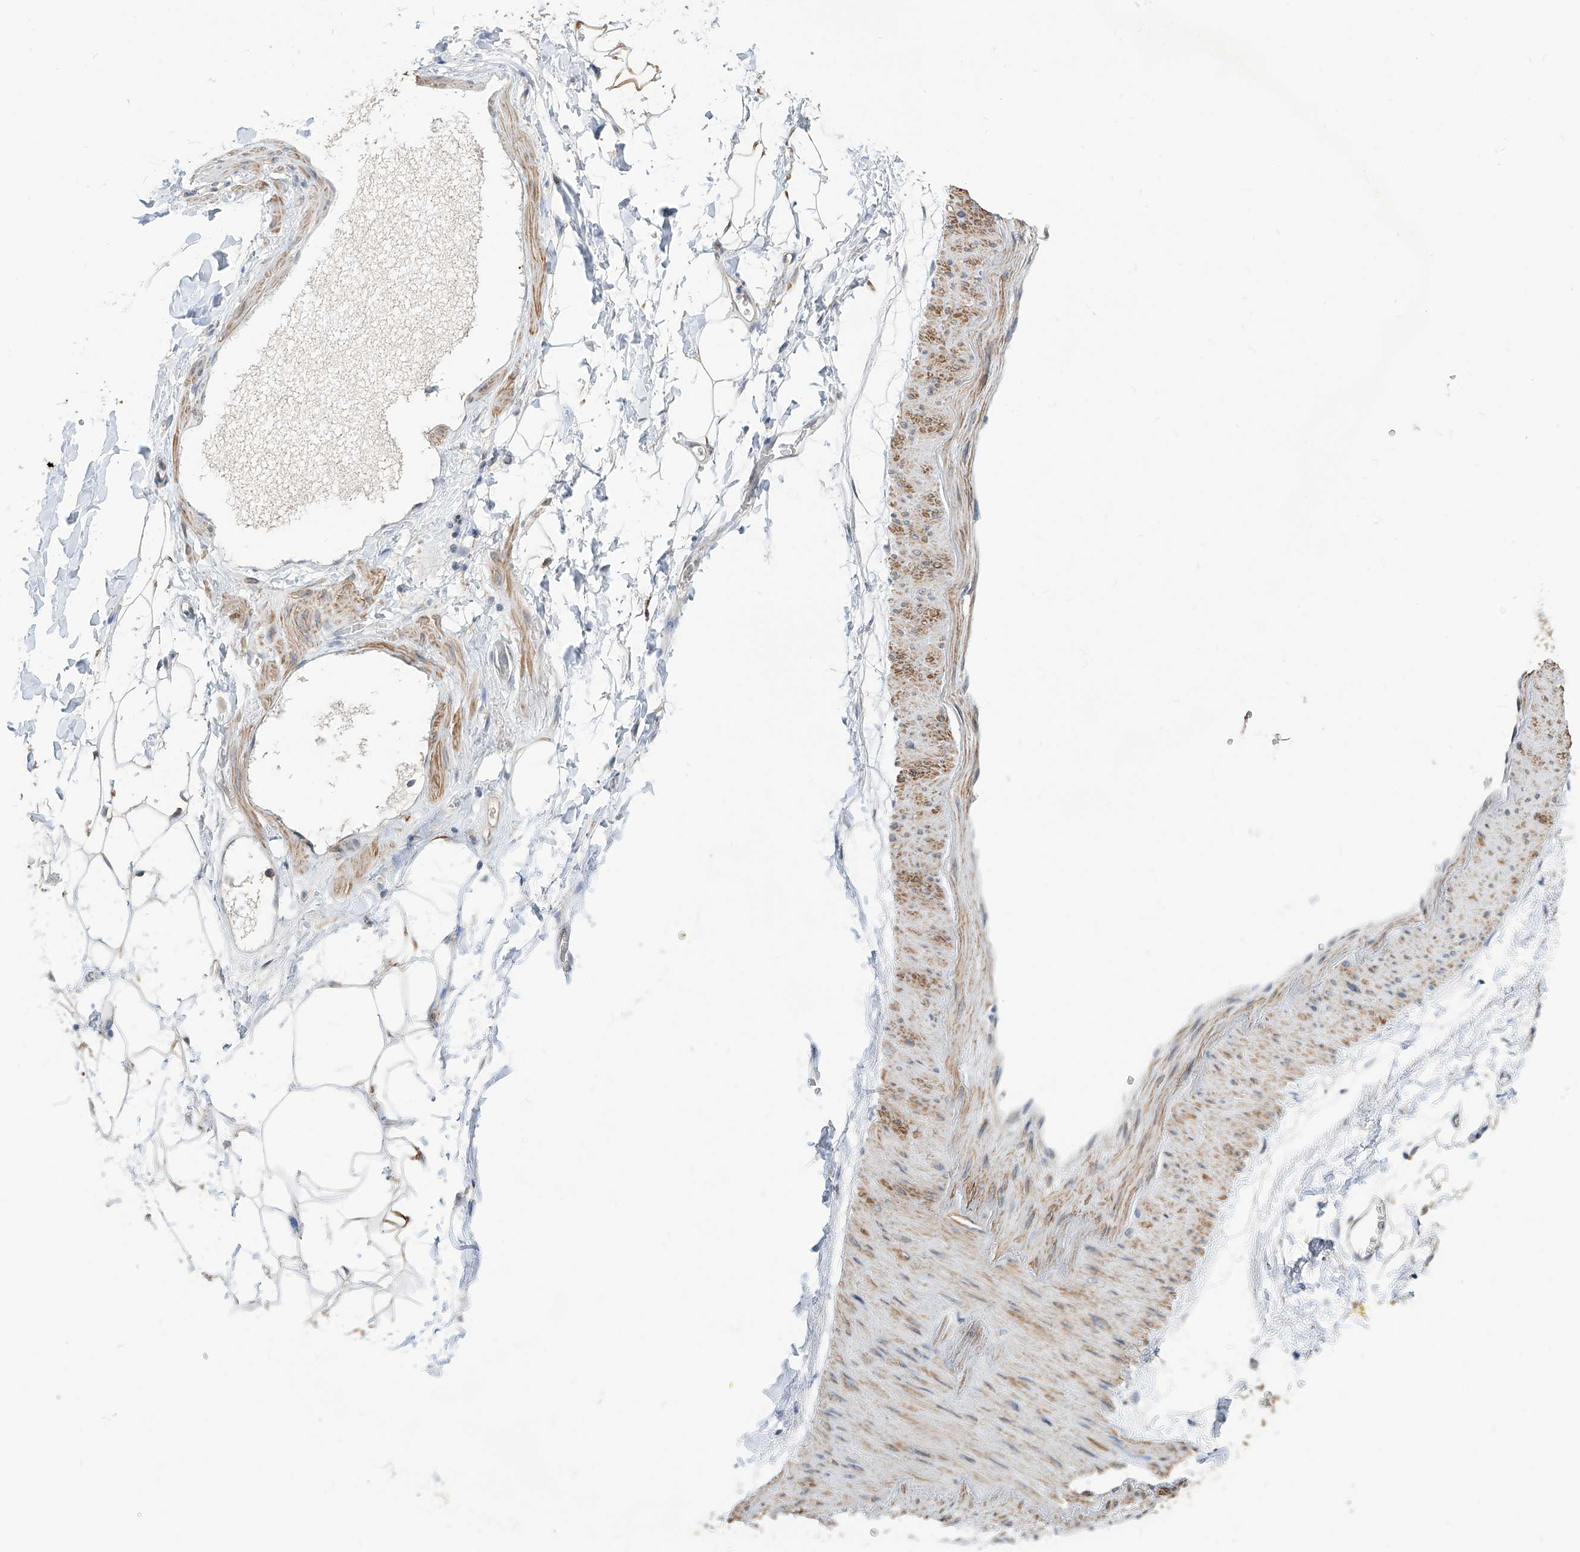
{"staining": {"intensity": "weak", "quantity": ">75%", "location": "cytoplasmic/membranous"}, "tissue": "adipose tissue", "cell_type": "Adipocytes", "image_type": "normal", "snomed": [{"axis": "morphology", "description": "Normal tissue, NOS"}, {"axis": "morphology", "description": "Adenocarcinoma, NOS"}, {"axis": "topography", "description": "Pancreas"}, {"axis": "topography", "description": "Peripheral nerve tissue"}], "caption": "Immunohistochemical staining of unremarkable human adipose tissue reveals low levels of weak cytoplasmic/membranous staining in about >75% of adipocytes.", "gene": "MAGEE2", "patient": {"sex": "male", "age": 59}}